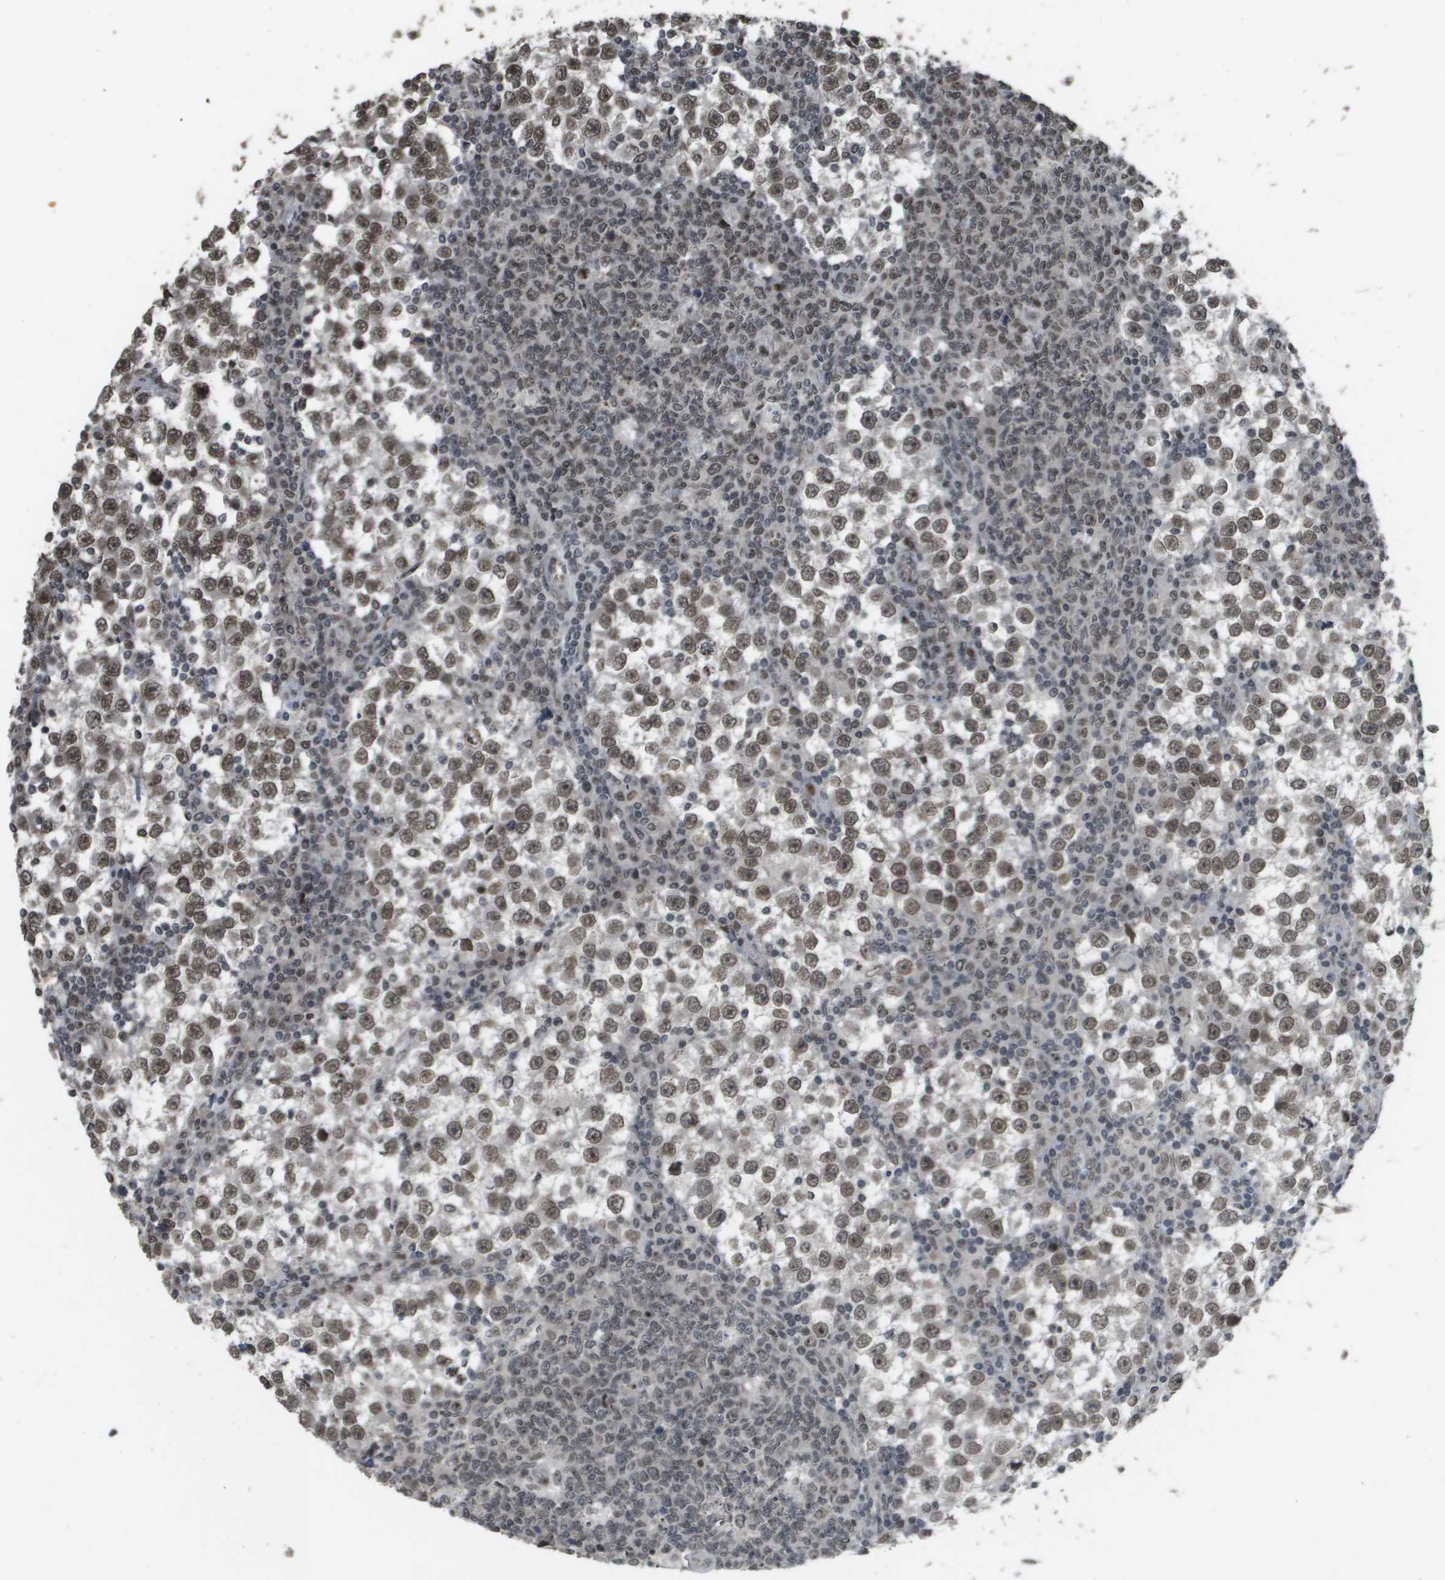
{"staining": {"intensity": "moderate", "quantity": ">75%", "location": "nuclear"}, "tissue": "testis cancer", "cell_type": "Tumor cells", "image_type": "cancer", "snomed": [{"axis": "morphology", "description": "Seminoma, NOS"}, {"axis": "topography", "description": "Testis"}], "caption": "Testis cancer stained for a protein (brown) reveals moderate nuclear positive expression in about >75% of tumor cells.", "gene": "KAT5", "patient": {"sex": "male", "age": 65}}